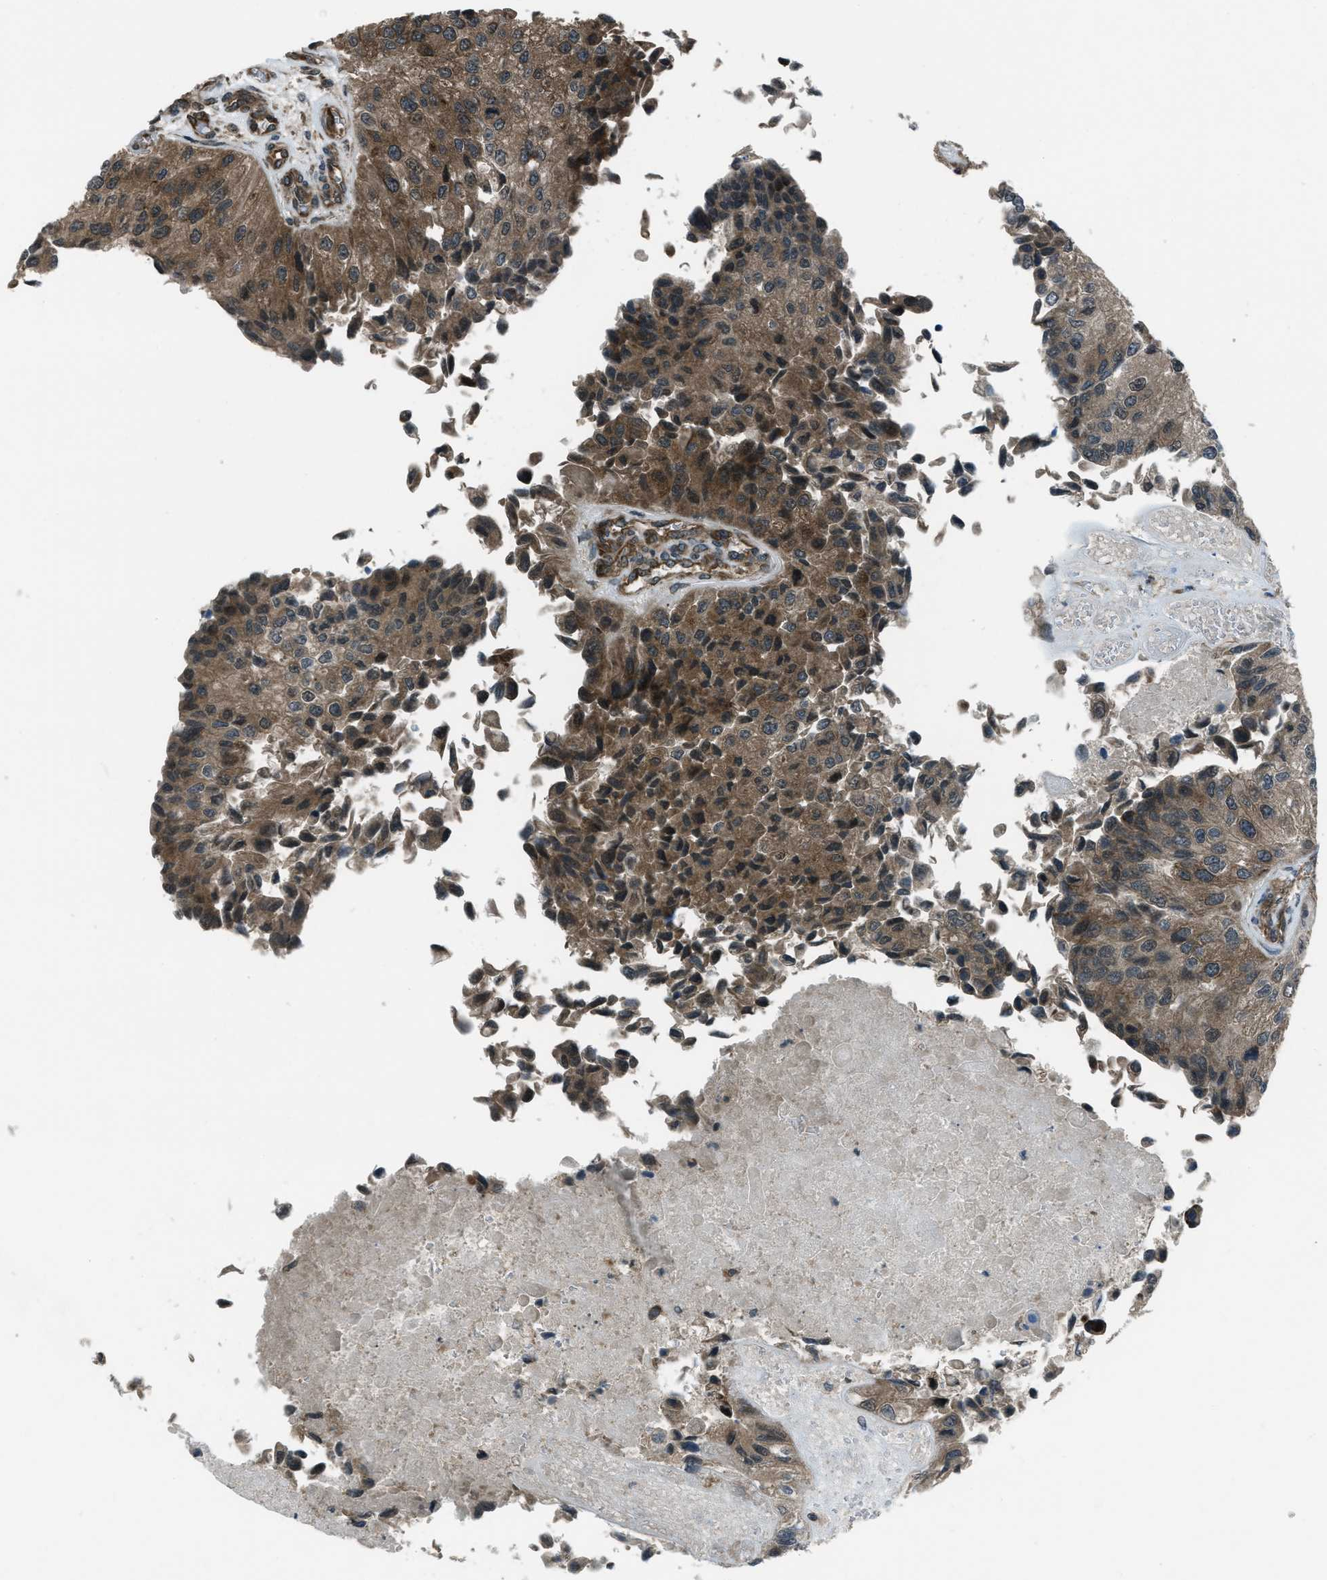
{"staining": {"intensity": "moderate", "quantity": "25%-75%", "location": "cytoplasmic/membranous"}, "tissue": "urothelial cancer", "cell_type": "Tumor cells", "image_type": "cancer", "snomed": [{"axis": "morphology", "description": "Urothelial carcinoma, High grade"}, {"axis": "topography", "description": "Kidney"}, {"axis": "topography", "description": "Urinary bladder"}], "caption": "Immunohistochemistry (IHC) of urothelial cancer exhibits medium levels of moderate cytoplasmic/membranous staining in about 25%-75% of tumor cells.", "gene": "ASAP2", "patient": {"sex": "male", "age": 77}}